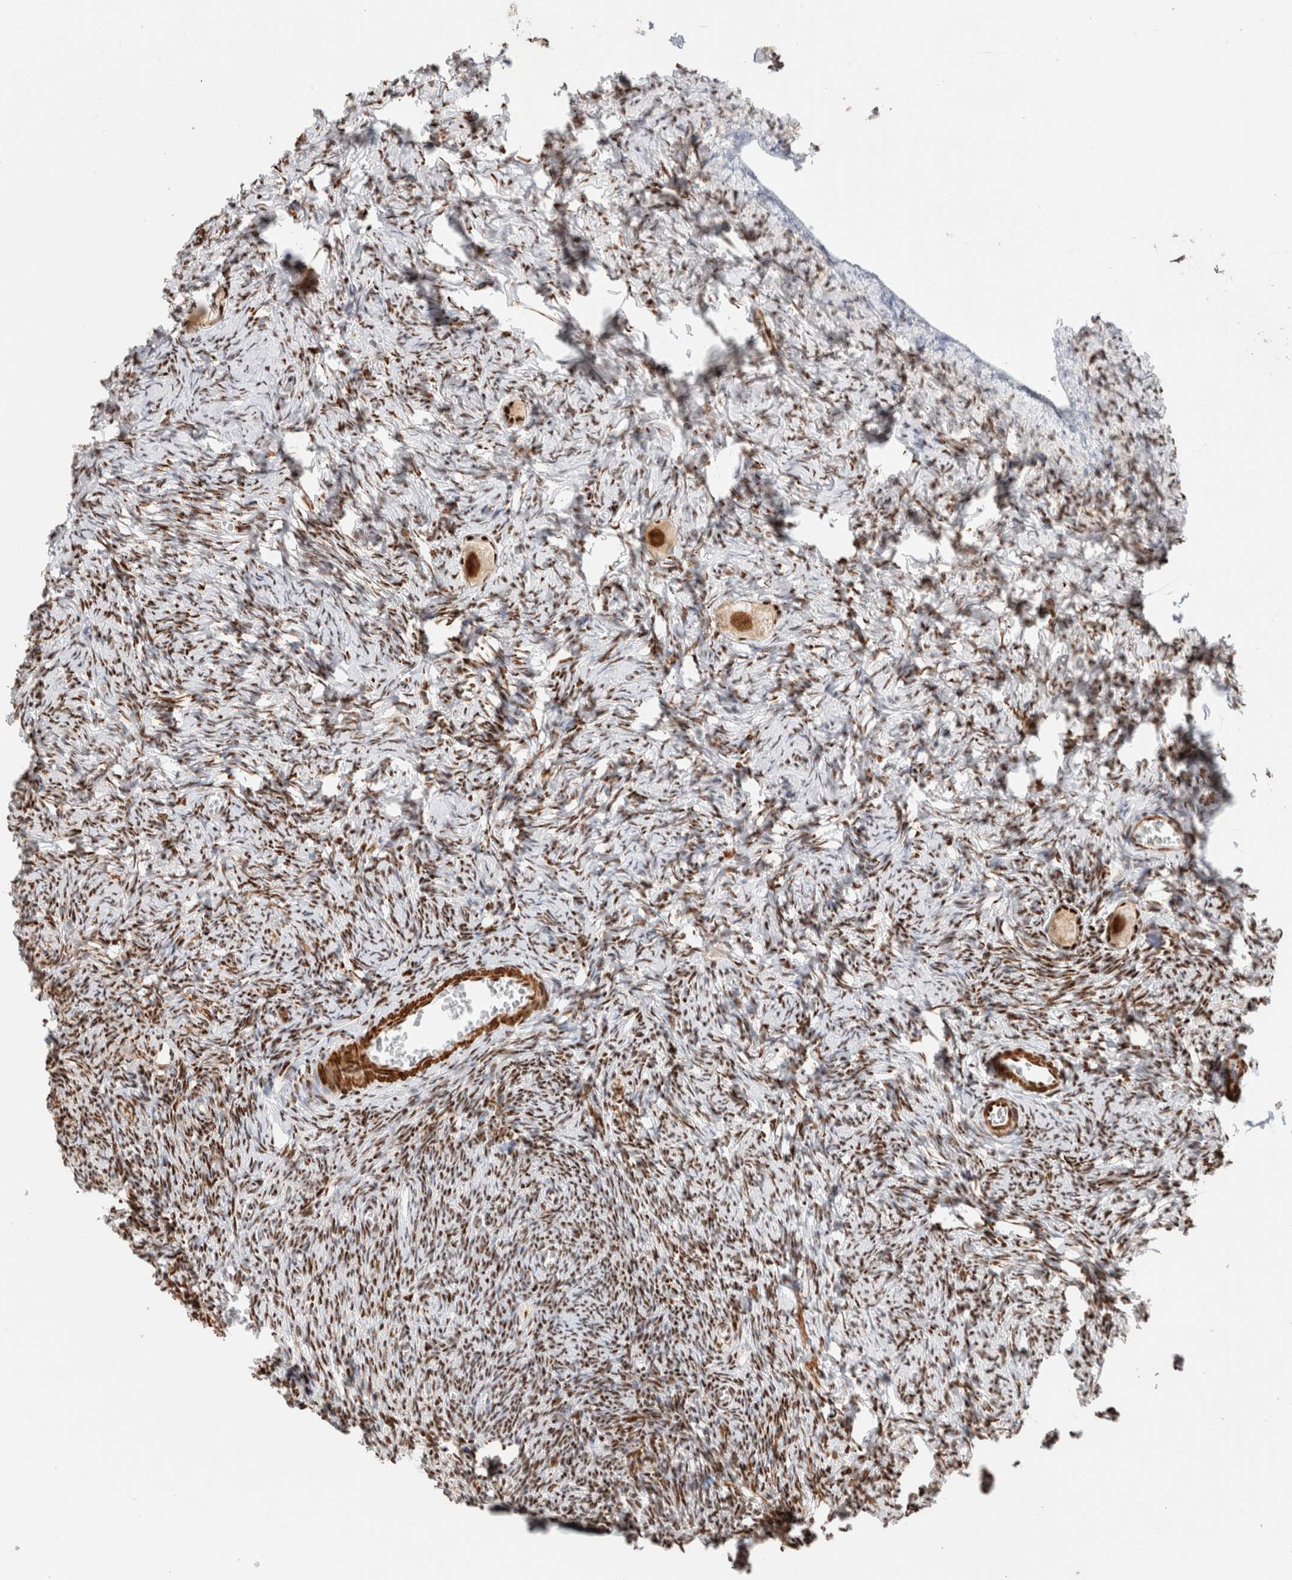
{"staining": {"intensity": "strong", "quantity": ">75%", "location": "cytoplasmic/membranous,nuclear"}, "tissue": "ovary", "cell_type": "Follicle cells", "image_type": "normal", "snomed": [{"axis": "morphology", "description": "Normal tissue, NOS"}, {"axis": "topography", "description": "Ovary"}], "caption": "Immunohistochemistry histopathology image of benign human ovary stained for a protein (brown), which exhibits high levels of strong cytoplasmic/membranous,nuclear expression in approximately >75% of follicle cells.", "gene": "ID3", "patient": {"sex": "female", "age": 27}}